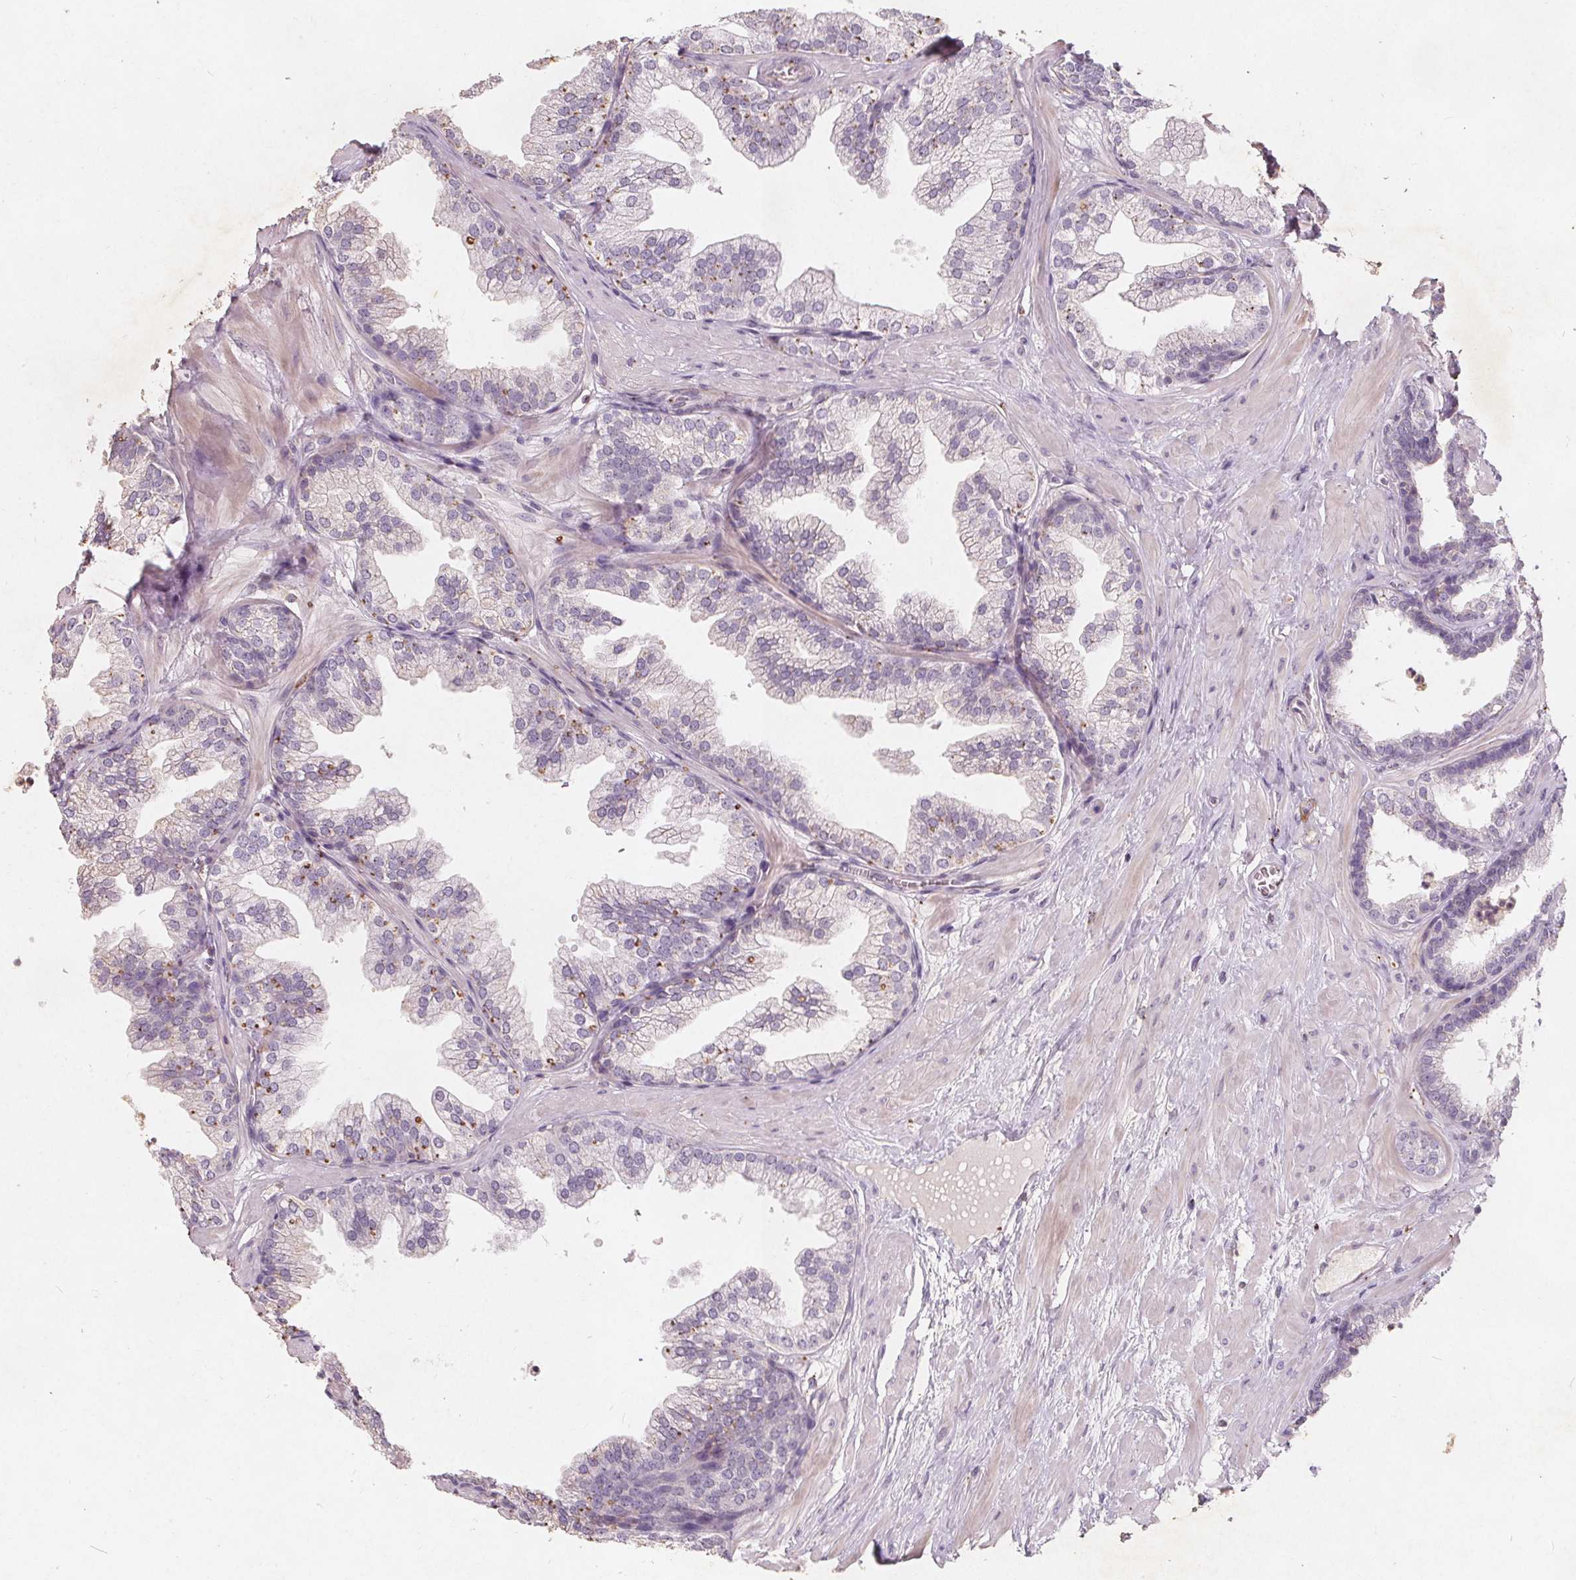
{"staining": {"intensity": "moderate", "quantity": "25%-75%", "location": "cytoplasmic/membranous"}, "tissue": "prostate", "cell_type": "Glandular cells", "image_type": "normal", "snomed": [{"axis": "morphology", "description": "Normal tissue, NOS"}, {"axis": "topography", "description": "Prostate"}], "caption": "This image shows benign prostate stained with immunohistochemistry to label a protein in brown. The cytoplasmic/membranous of glandular cells show moderate positivity for the protein. Nuclei are counter-stained blue.", "gene": "C19orf84", "patient": {"sex": "male", "age": 37}}